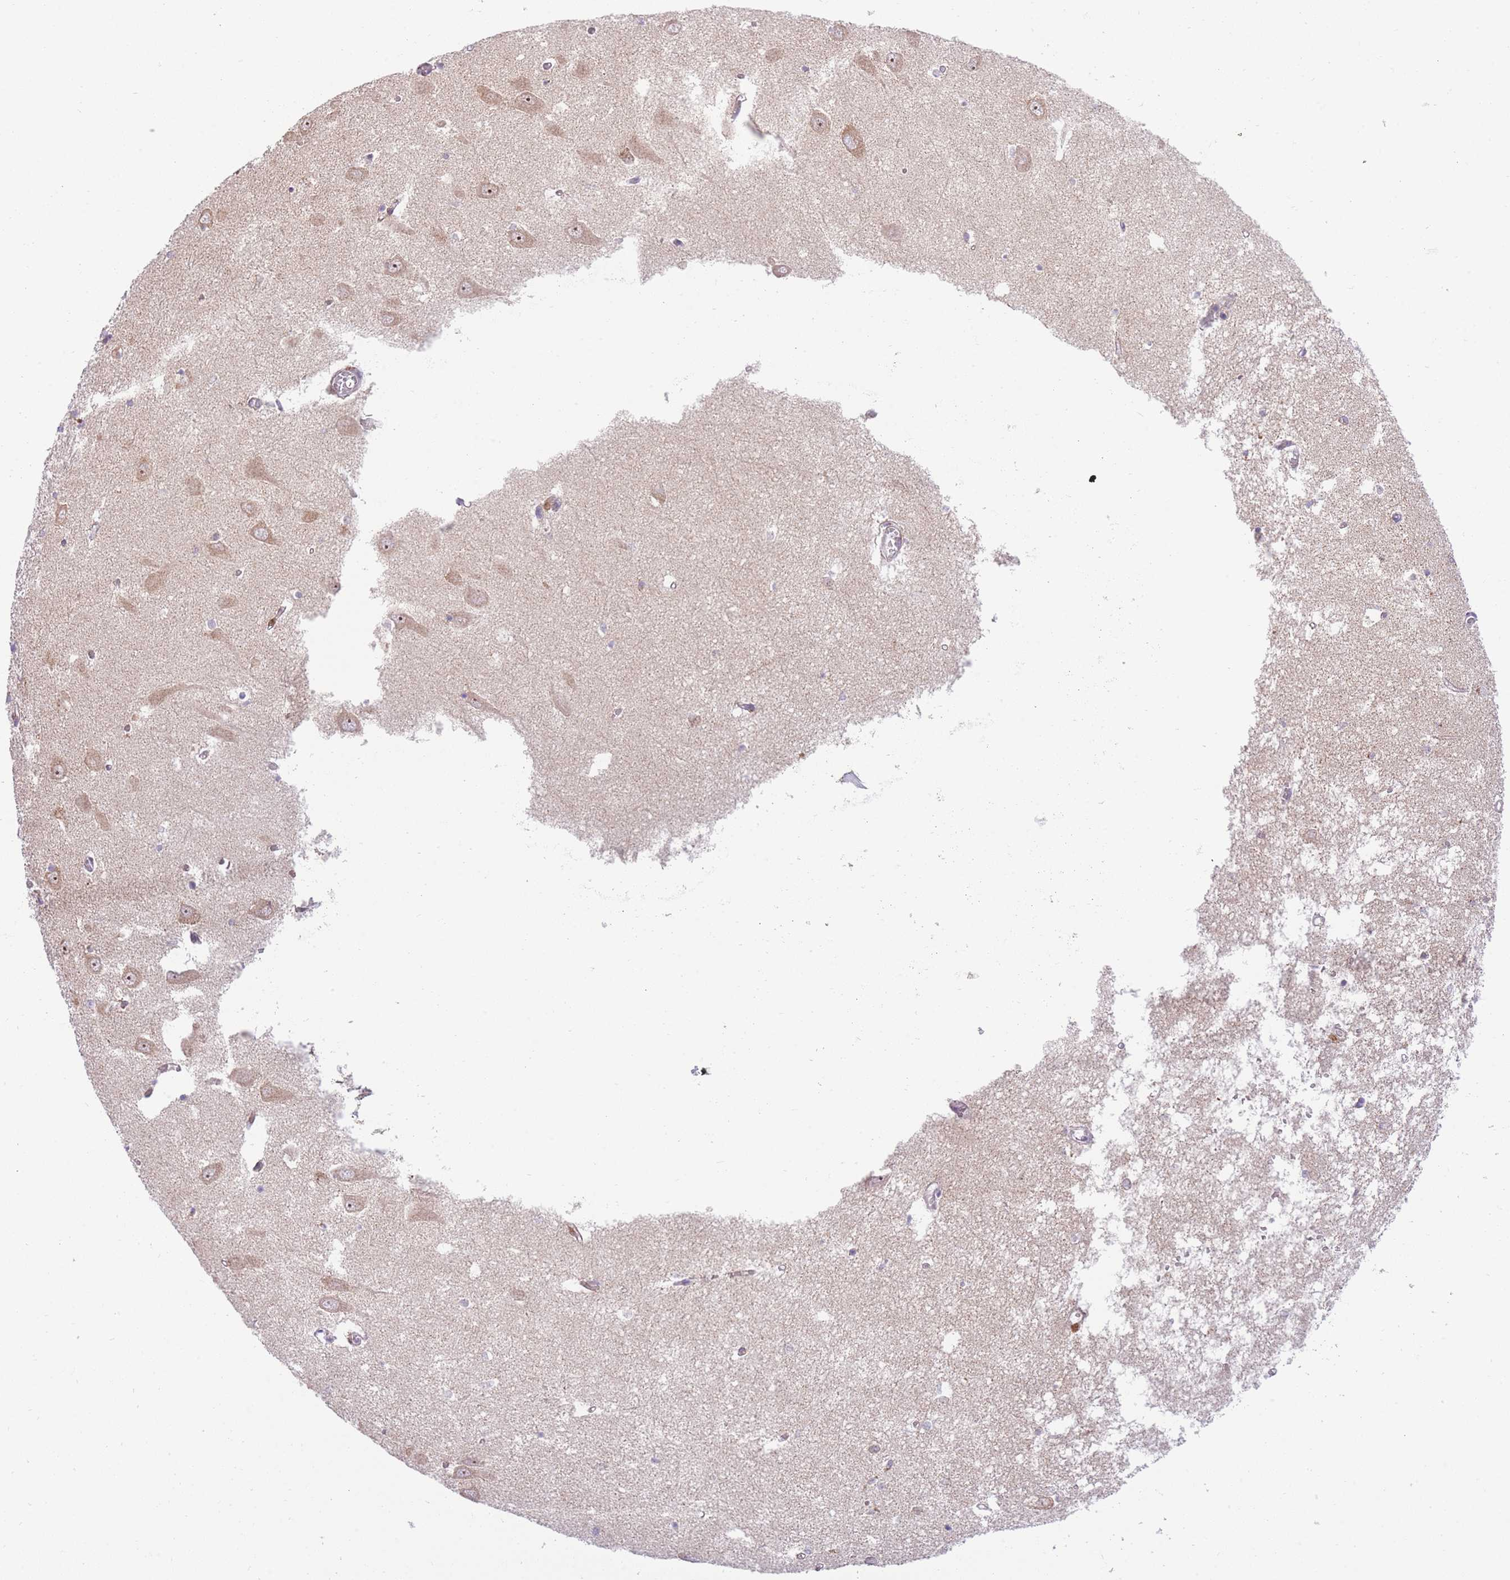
{"staining": {"intensity": "weak", "quantity": "<25%", "location": "cytoplasmic/membranous"}, "tissue": "hippocampus", "cell_type": "Glial cells", "image_type": "normal", "snomed": [{"axis": "morphology", "description": "Normal tissue, NOS"}, {"axis": "topography", "description": "Hippocampus"}], "caption": "Micrograph shows no significant protein staining in glial cells of benign hippocampus.", "gene": "BOLA2B", "patient": {"sex": "male", "age": 70}}